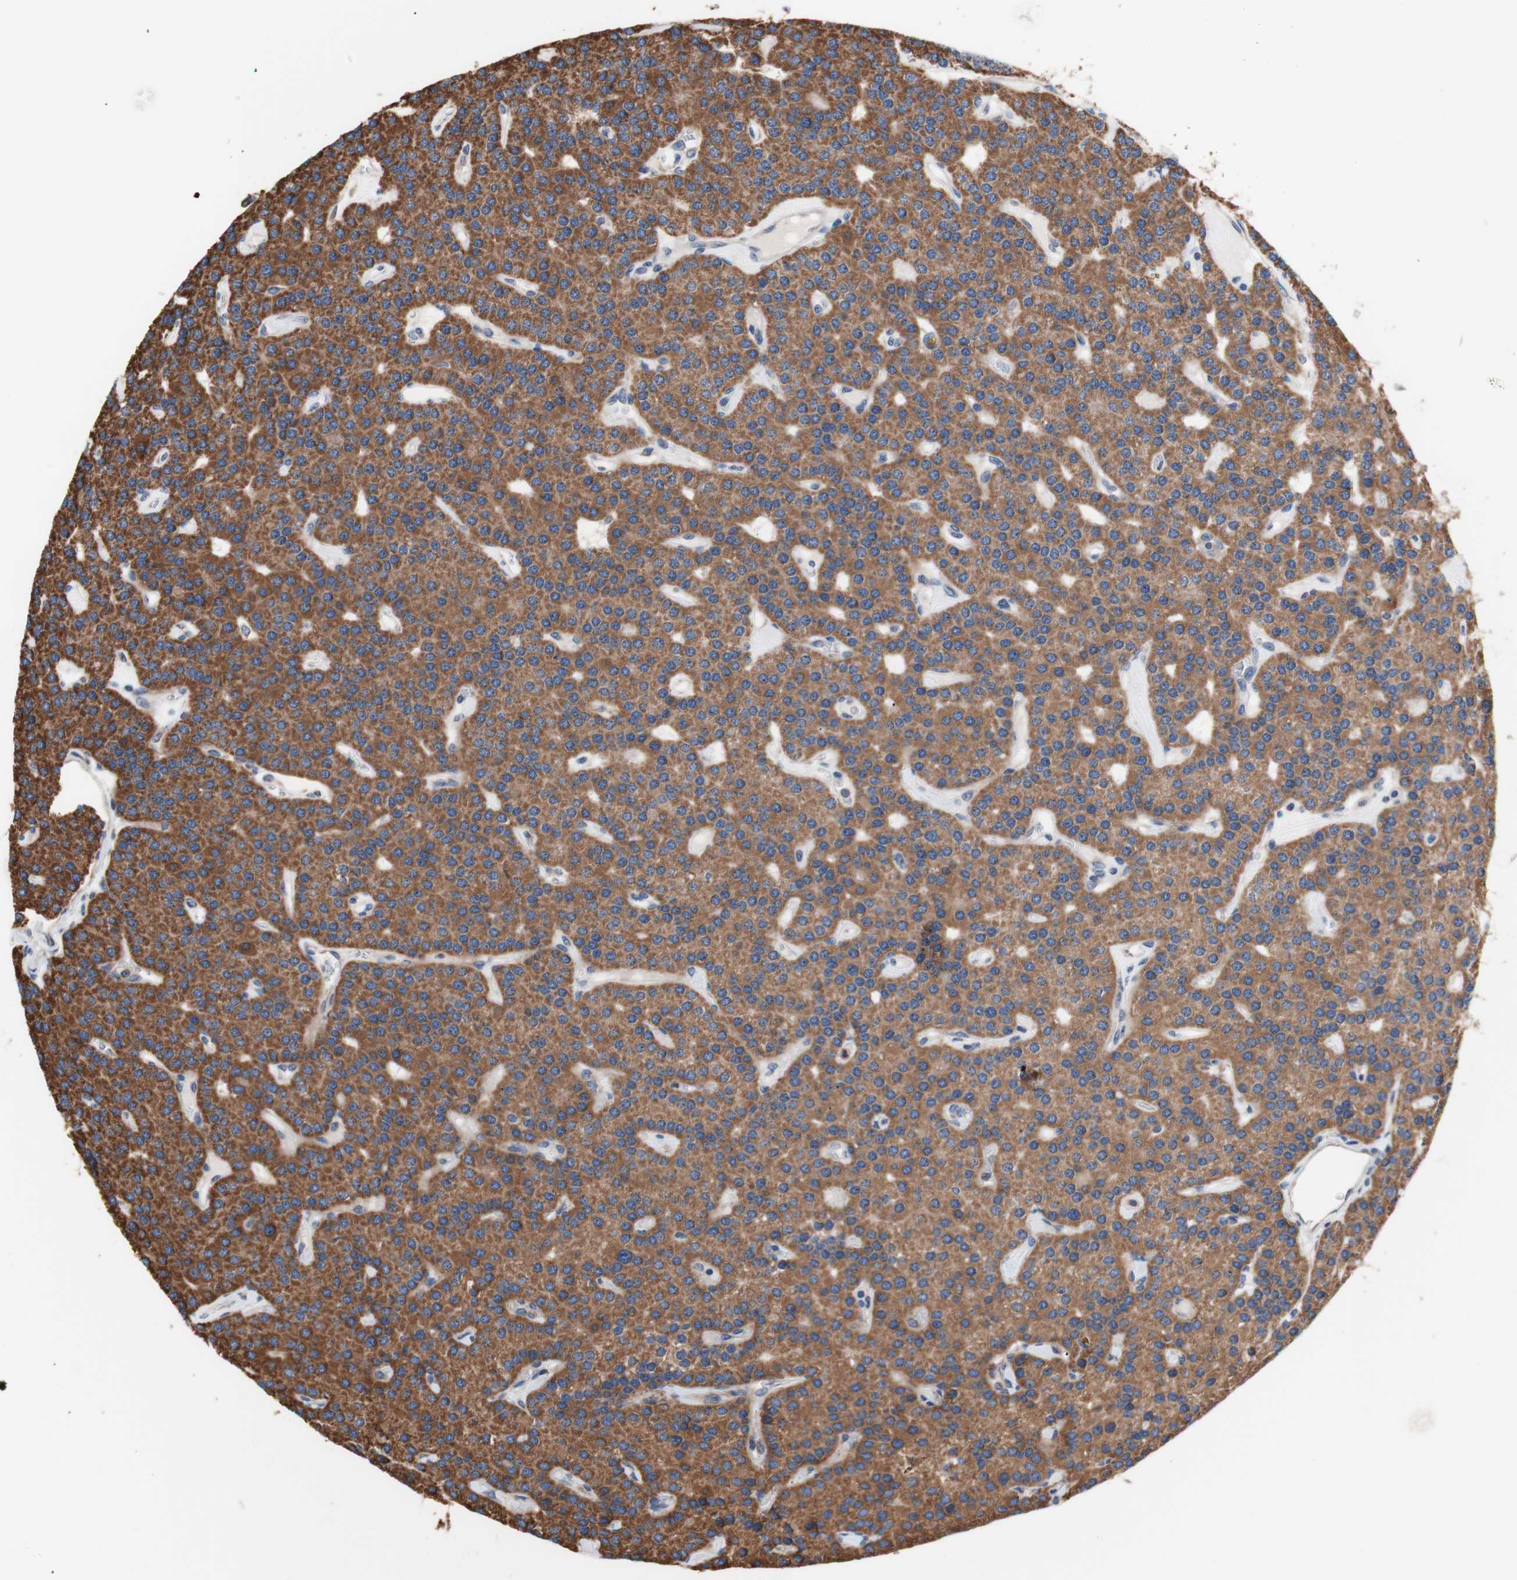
{"staining": {"intensity": "strong", "quantity": ">75%", "location": "cytoplasmic/membranous"}, "tissue": "parathyroid gland", "cell_type": "Glandular cells", "image_type": "normal", "snomed": [{"axis": "morphology", "description": "Normal tissue, NOS"}, {"axis": "morphology", "description": "Adenoma, NOS"}, {"axis": "topography", "description": "Parathyroid gland"}], "caption": "Approximately >75% of glandular cells in normal parathyroid gland exhibit strong cytoplasmic/membranous protein staining as visualized by brown immunohistochemical staining.", "gene": "FMR1", "patient": {"sex": "female", "age": 86}}